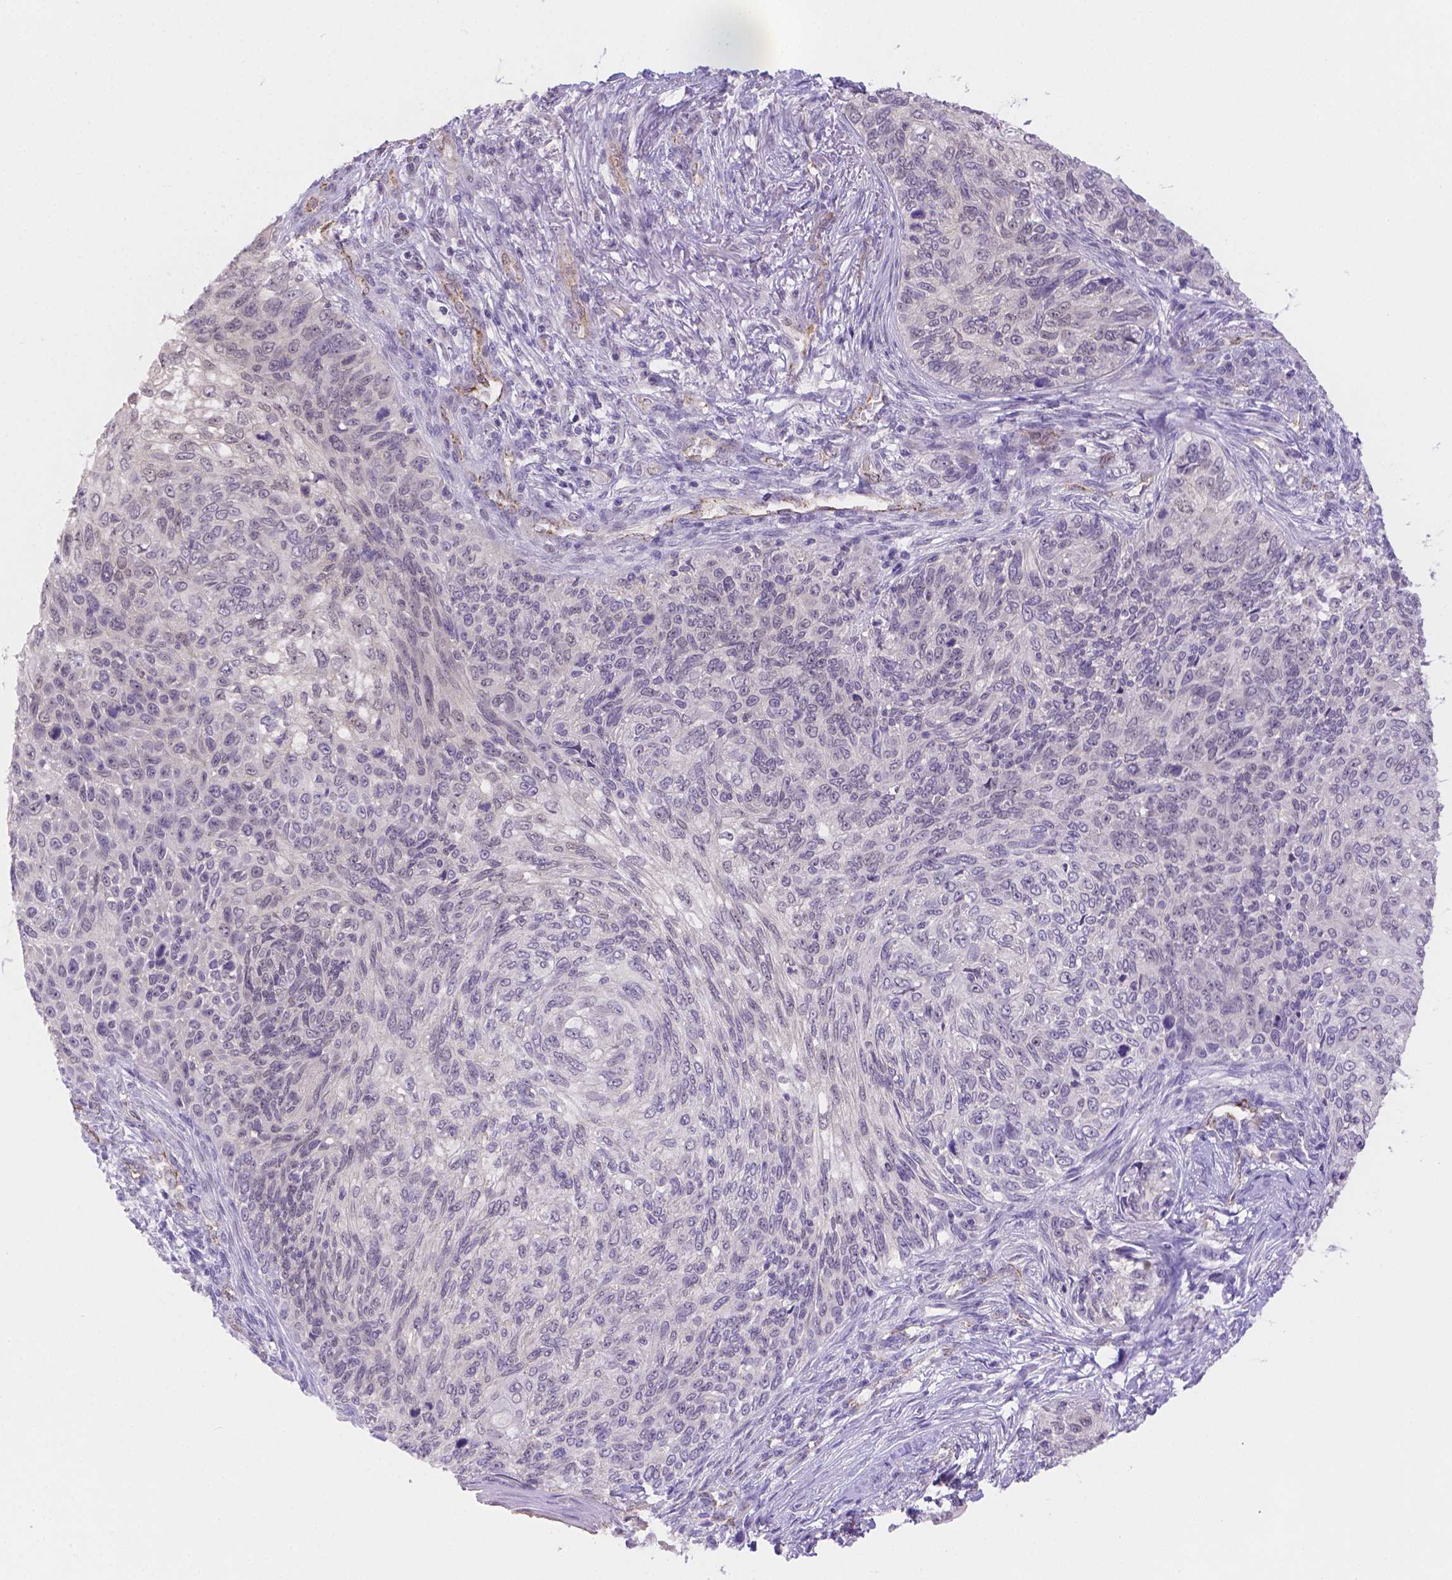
{"staining": {"intensity": "negative", "quantity": "none", "location": "none"}, "tissue": "skin cancer", "cell_type": "Tumor cells", "image_type": "cancer", "snomed": [{"axis": "morphology", "description": "Squamous cell carcinoma, NOS"}, {"axis": "topography", "description": "Skin"}], "caption": "Immunohistochemistry histopathology image of skin squamous cell carcinoma stained for a protein (brown), which reveals no expression in tumor cells. (Immunohistochemistry (ihc), brightfield microscopy, high magnification).", "gene": "NXPE2", "patient": {"sex": "male", "age": 92}}